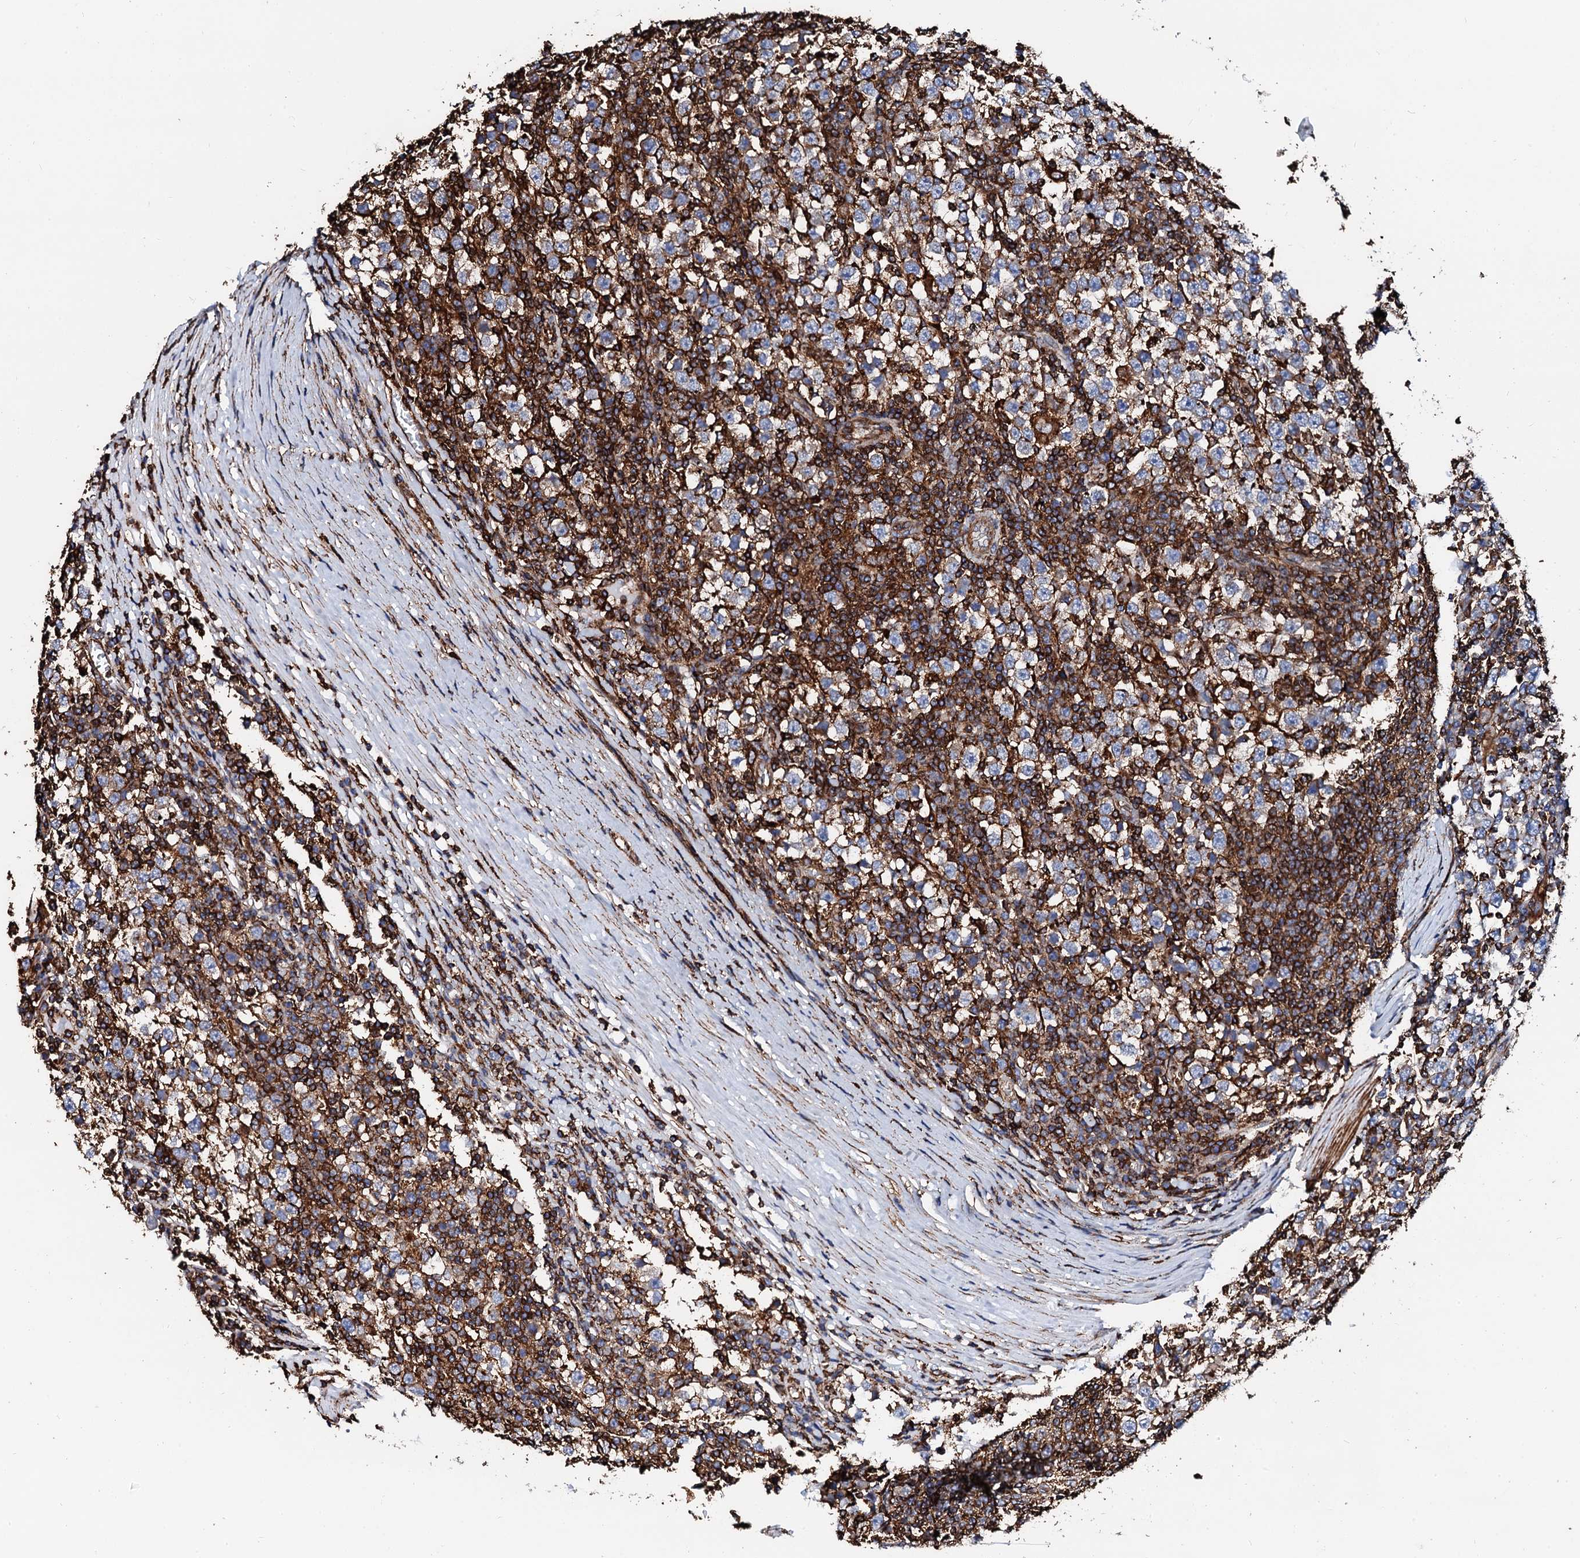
{"staining": {"intensity": "weak", "quantity": "<25%", "location": "cytoplasmic/membranous"}, "tissue": "testis cancer", "cell_type": "Tumor cells", "image_type": "cancer", "snomed": [{"axis": "morphology", "description": "Seminoma, NOS"}, {"axis": "topography", "description": "Testis"}], "caption": "Immunohistochemistry of testis cancer (seminoma) reveals no expression in tumor cells.", "gene": "INTS10", "patient": {"sex": "male", "age": 65}}